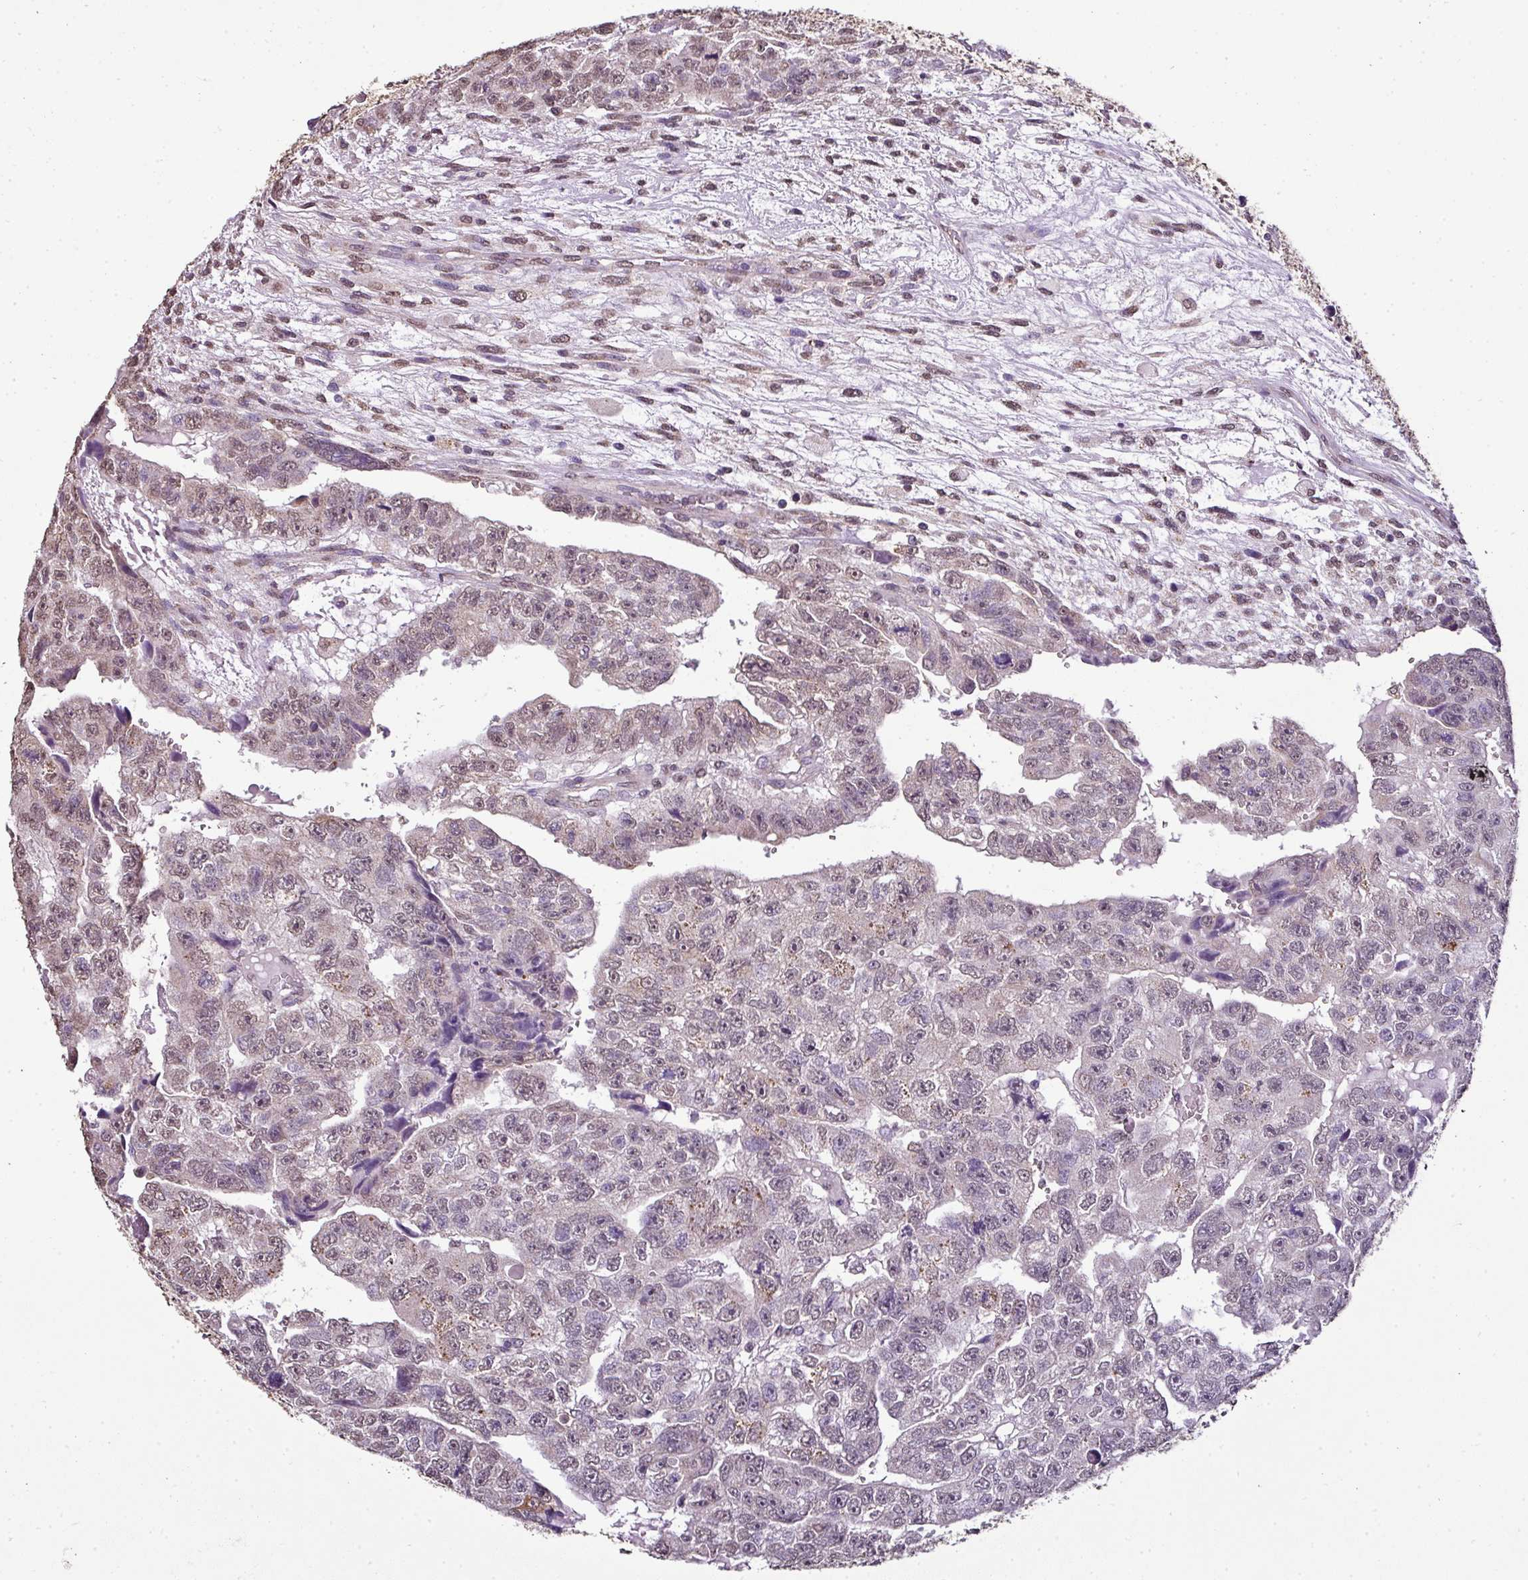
{"staining": {"intensity": "weak", "quantity": "25%-75%", "location": "nuclear"}, "tissue": "testis cancer", "cell_type": "Tumor cells", "image_type": "cancer", "snomed": [{"axis": "morphology", "description": "Carcinoma, Embryonal, NOS"}, {"axis": "topography", "description": "Testis"}], "caption": "Brown immunohistochemical staining in embryonal carcinoma (testis) displays weak nuclear expression in about 25%-75% of tumor cells.", "gene": "JPH2", "patient": {"sex": "male", "age": 20}}